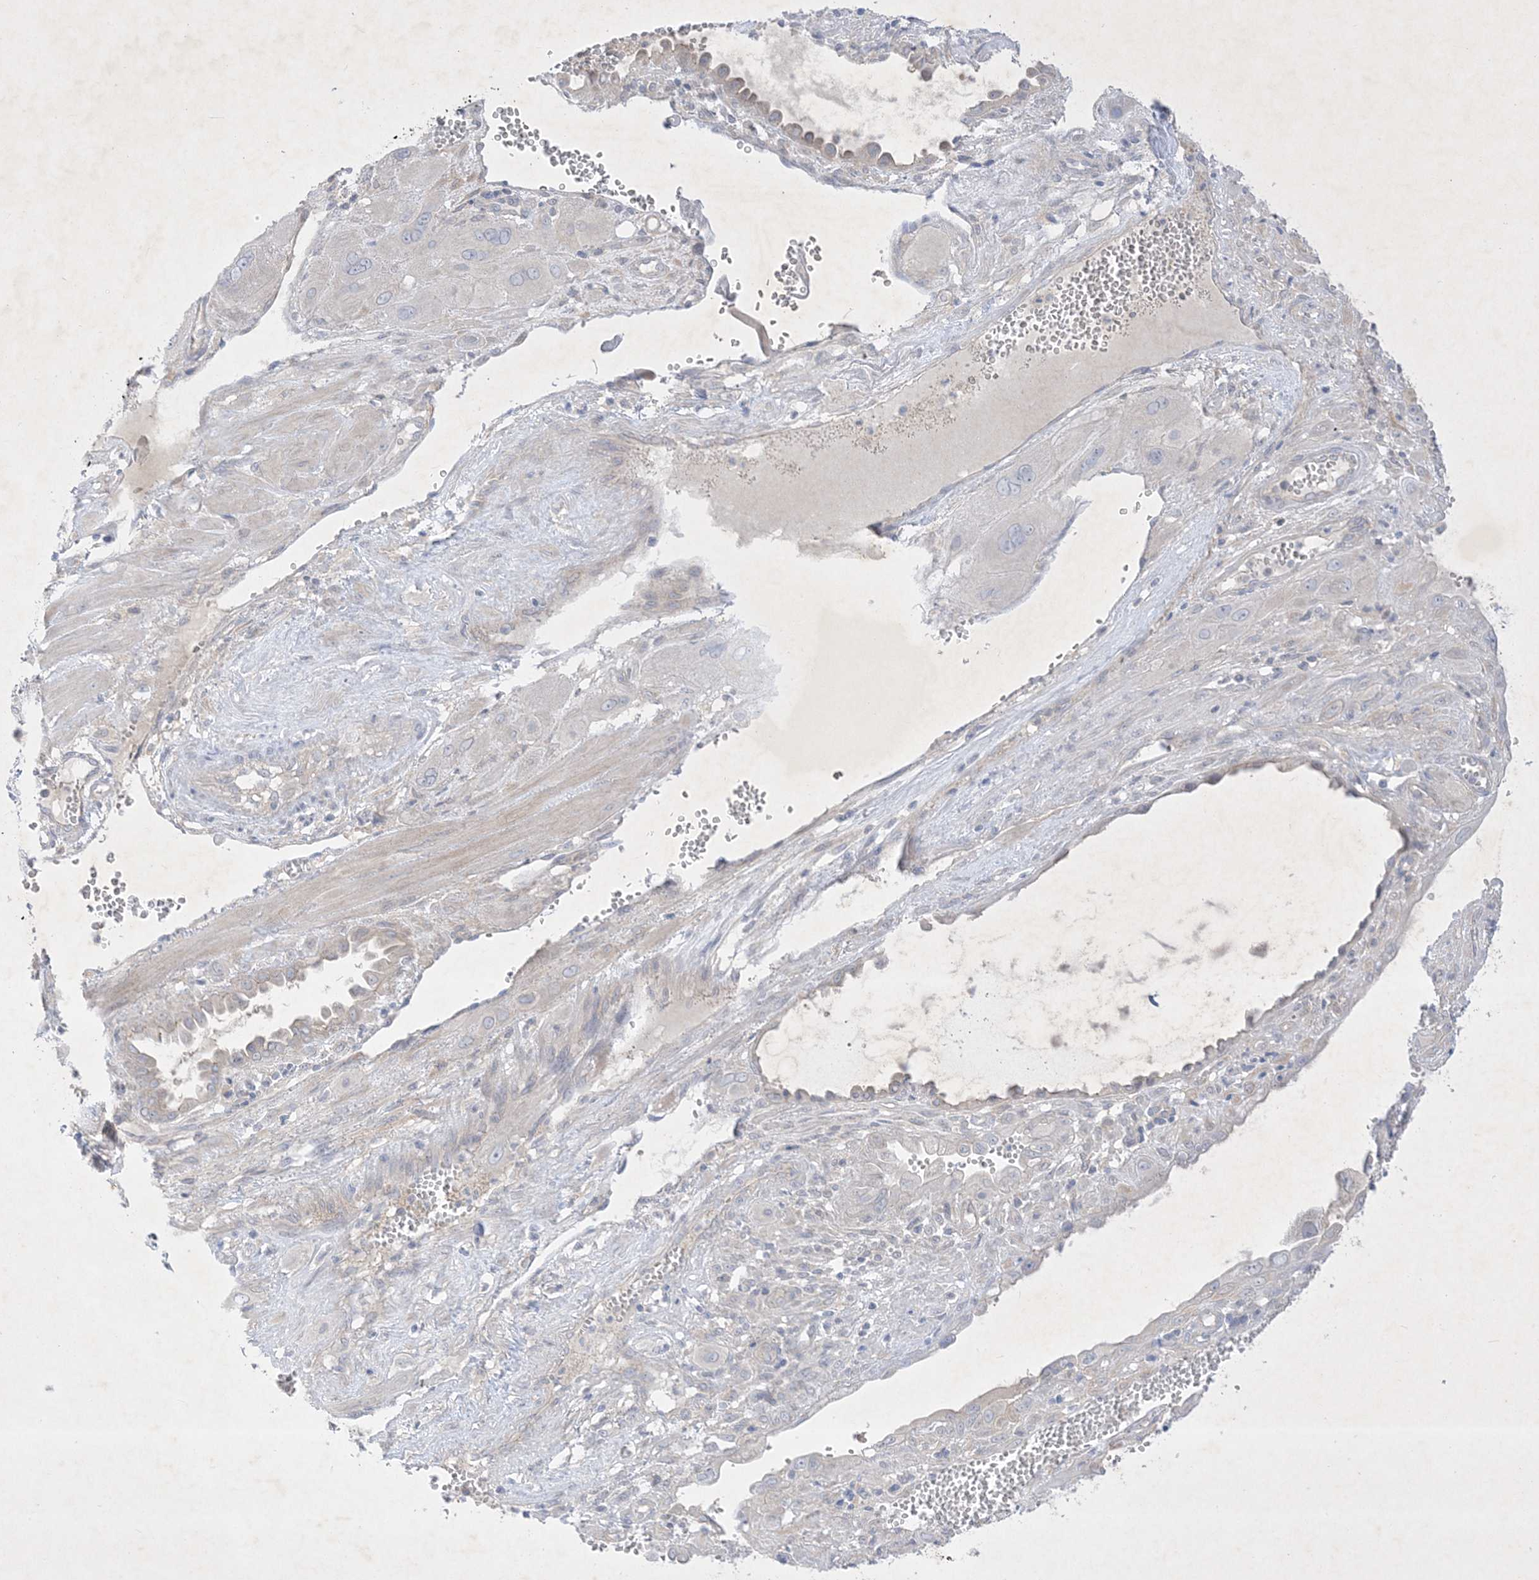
{"staining": {"intensity": "negative", "quantity": "none", "location": "none"}, "tissue": "cervical cancer", "cell_type": "Tumor cells", "image_type": "cancer", "snomed": [{"axis": "morphology", "description": "Squamous cell carcinoma, NOS"}, {"axis": "topography", "description": "Cervix"}], "caption": "This is a micrograph of IHC staining of cervical squamous cell carcinoma, which shows no staining in tumor cells.", "gene": "PLEKHA3", "patient": {"sex": "female", "age": 34}}